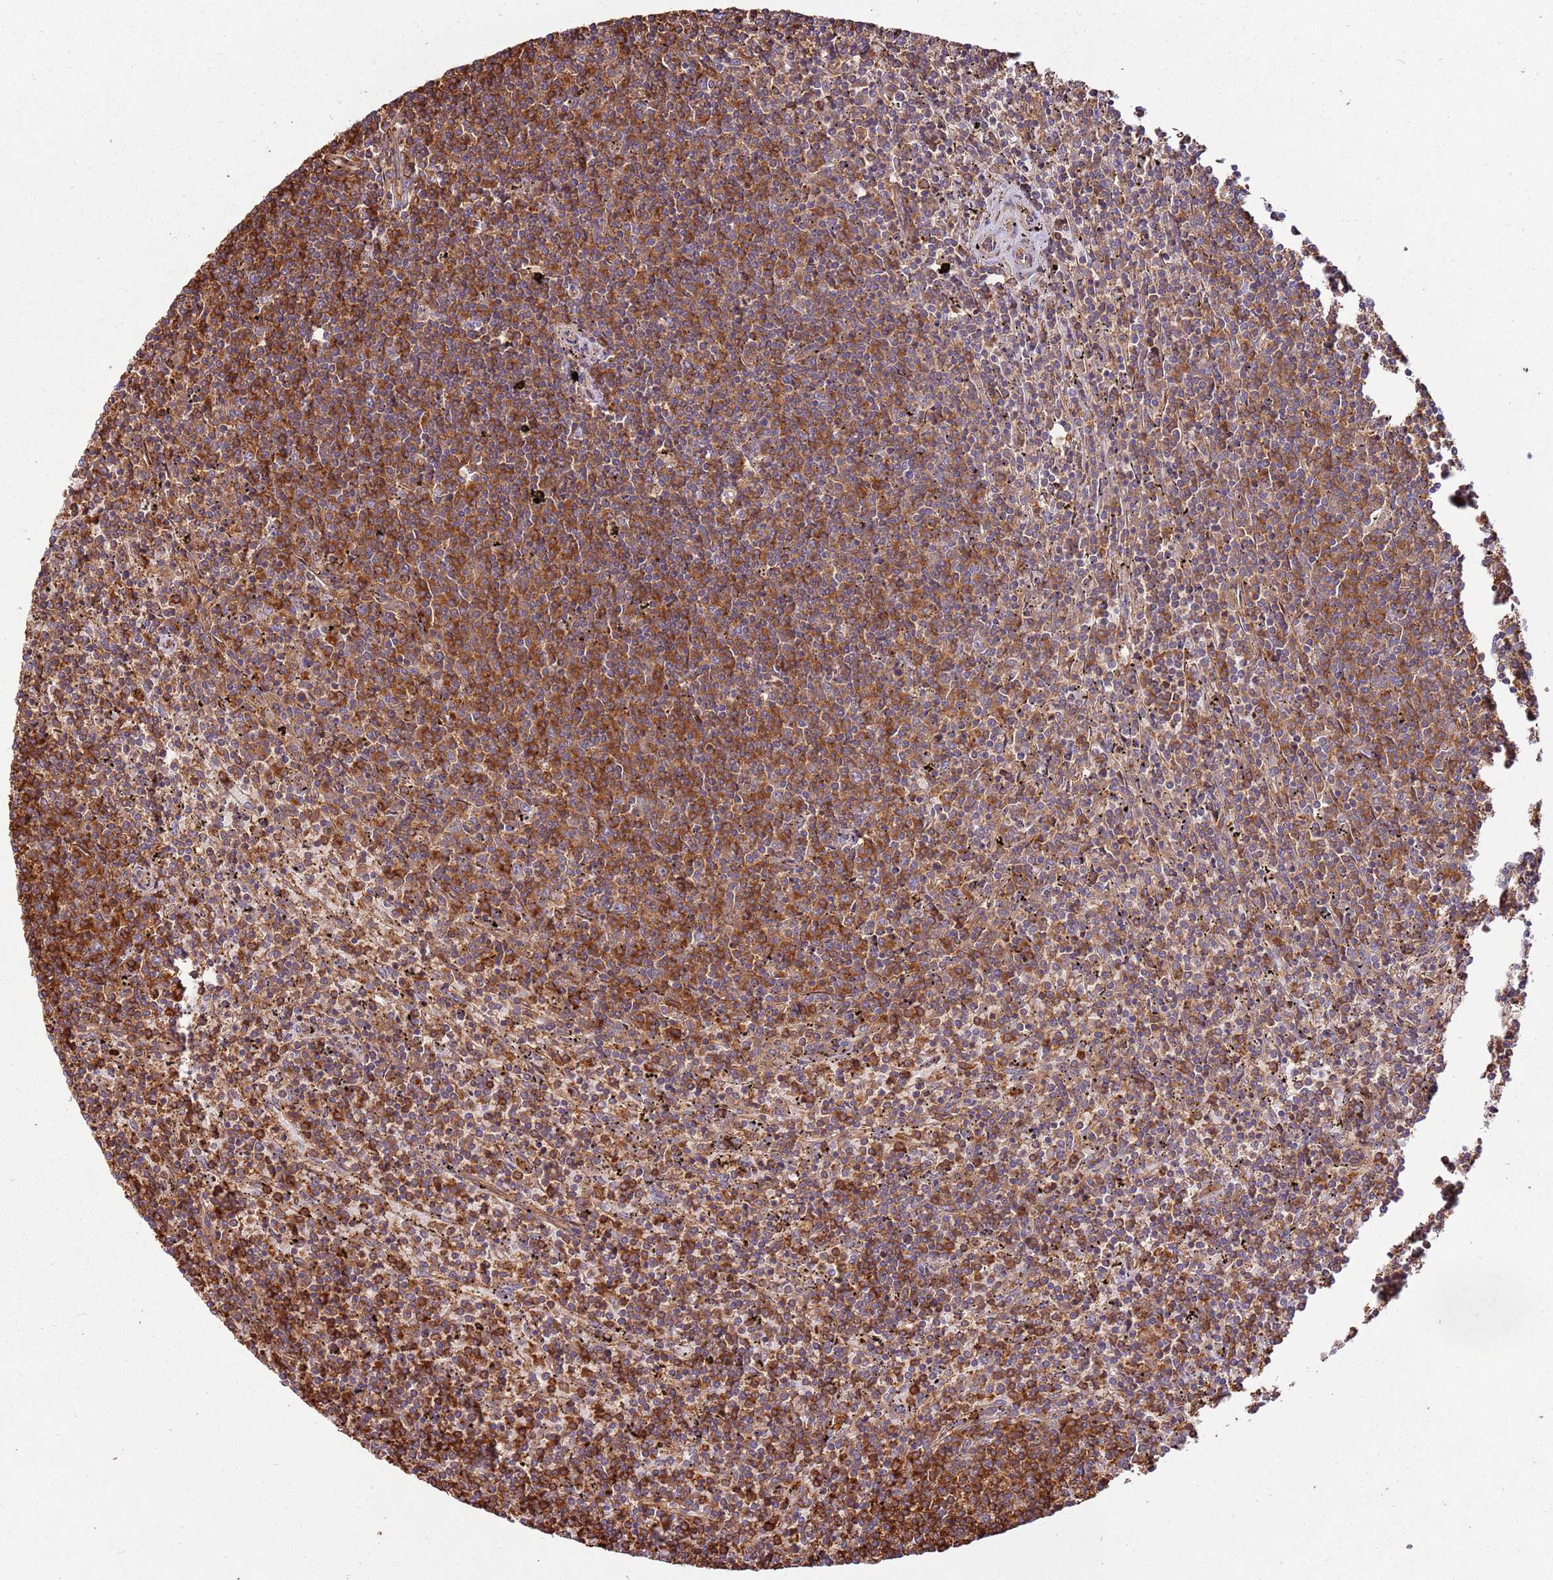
{"staining": {"intensity": "moderate", "quantity": ">75%", "location": "cytoplasmic/membranous"}, "tissue": "lymphoma", "cell_type": "Tumor cells", "image_type": "cancer", "snomed": [{"axis": "morphology", "description": "Malignant lymphoma, non-Hodgkin's type, Low grade"}, {"axis": "topography", "description": "Spleen"}], "caption": "Immunohistochemical staining of human lymphoma exhibits moderate cytoplasmic/membranous protein positivity in about >75% of tumor cells.", "gene": "ACVR2A", "patient": {"sex": "female", "age": 50}}